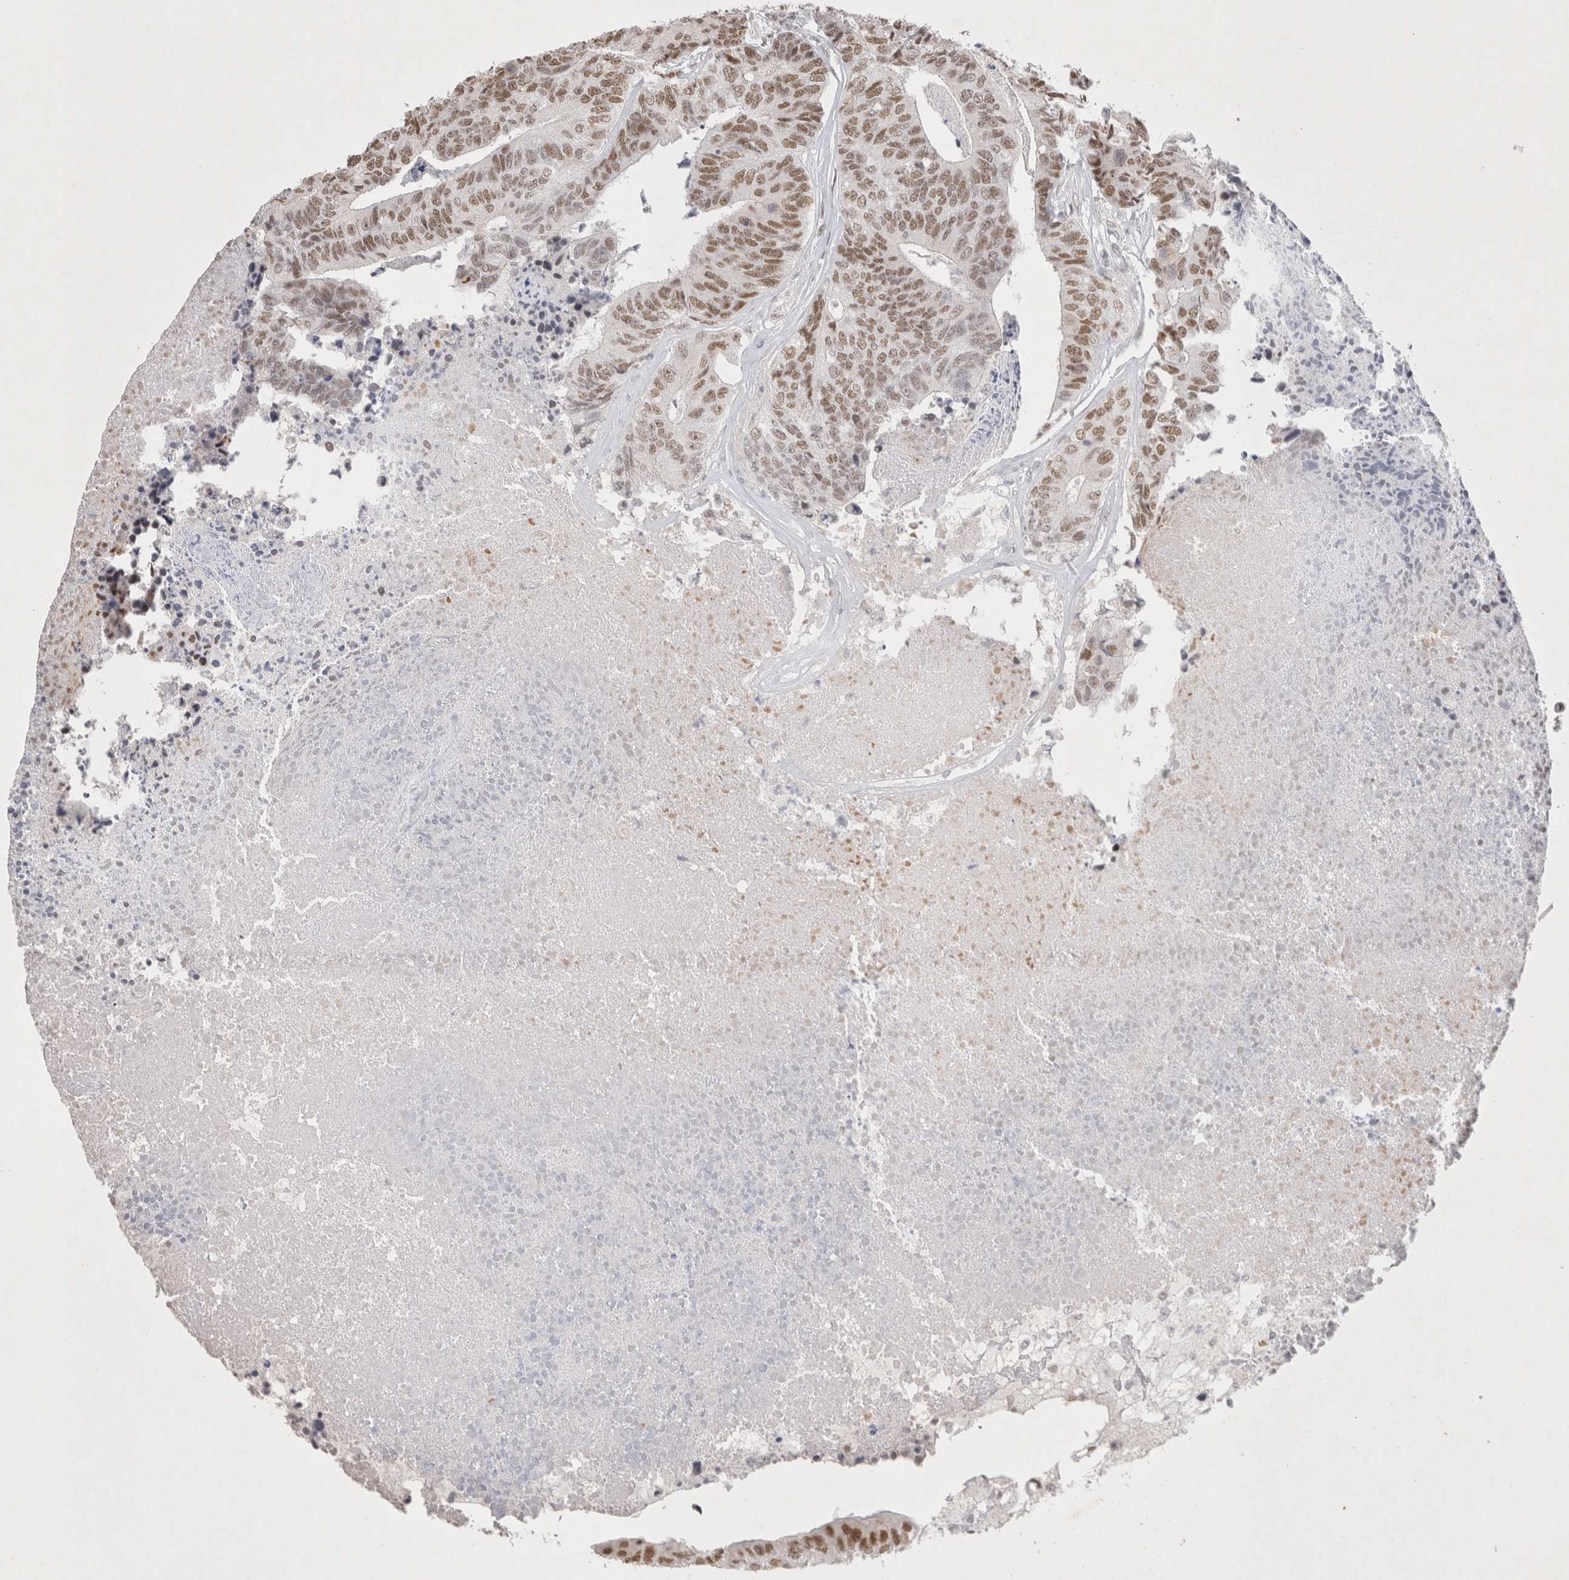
{"staining": {"intensity": "moderate", "quantity": ">75%", "location": "nuclear"}, "tissue": "colorectal cancer", "cell_type": "Tumor cells", "image_type": "cancer", "snomed": [{"axis": "morphology", "description": "Adenocarcinoma, NOS"}, {"axis": "topography", "description": "Colon"}], "caption": "Immunohistochemistry histopathology image of colorectal adenocarcinoma stained for a protein (brown), which demonstrates medium levels of moderate nuclear expression in about >75% of tumor cells.", "gene": "RECQL4", "patient": {"sex": "female", "age": 67}}